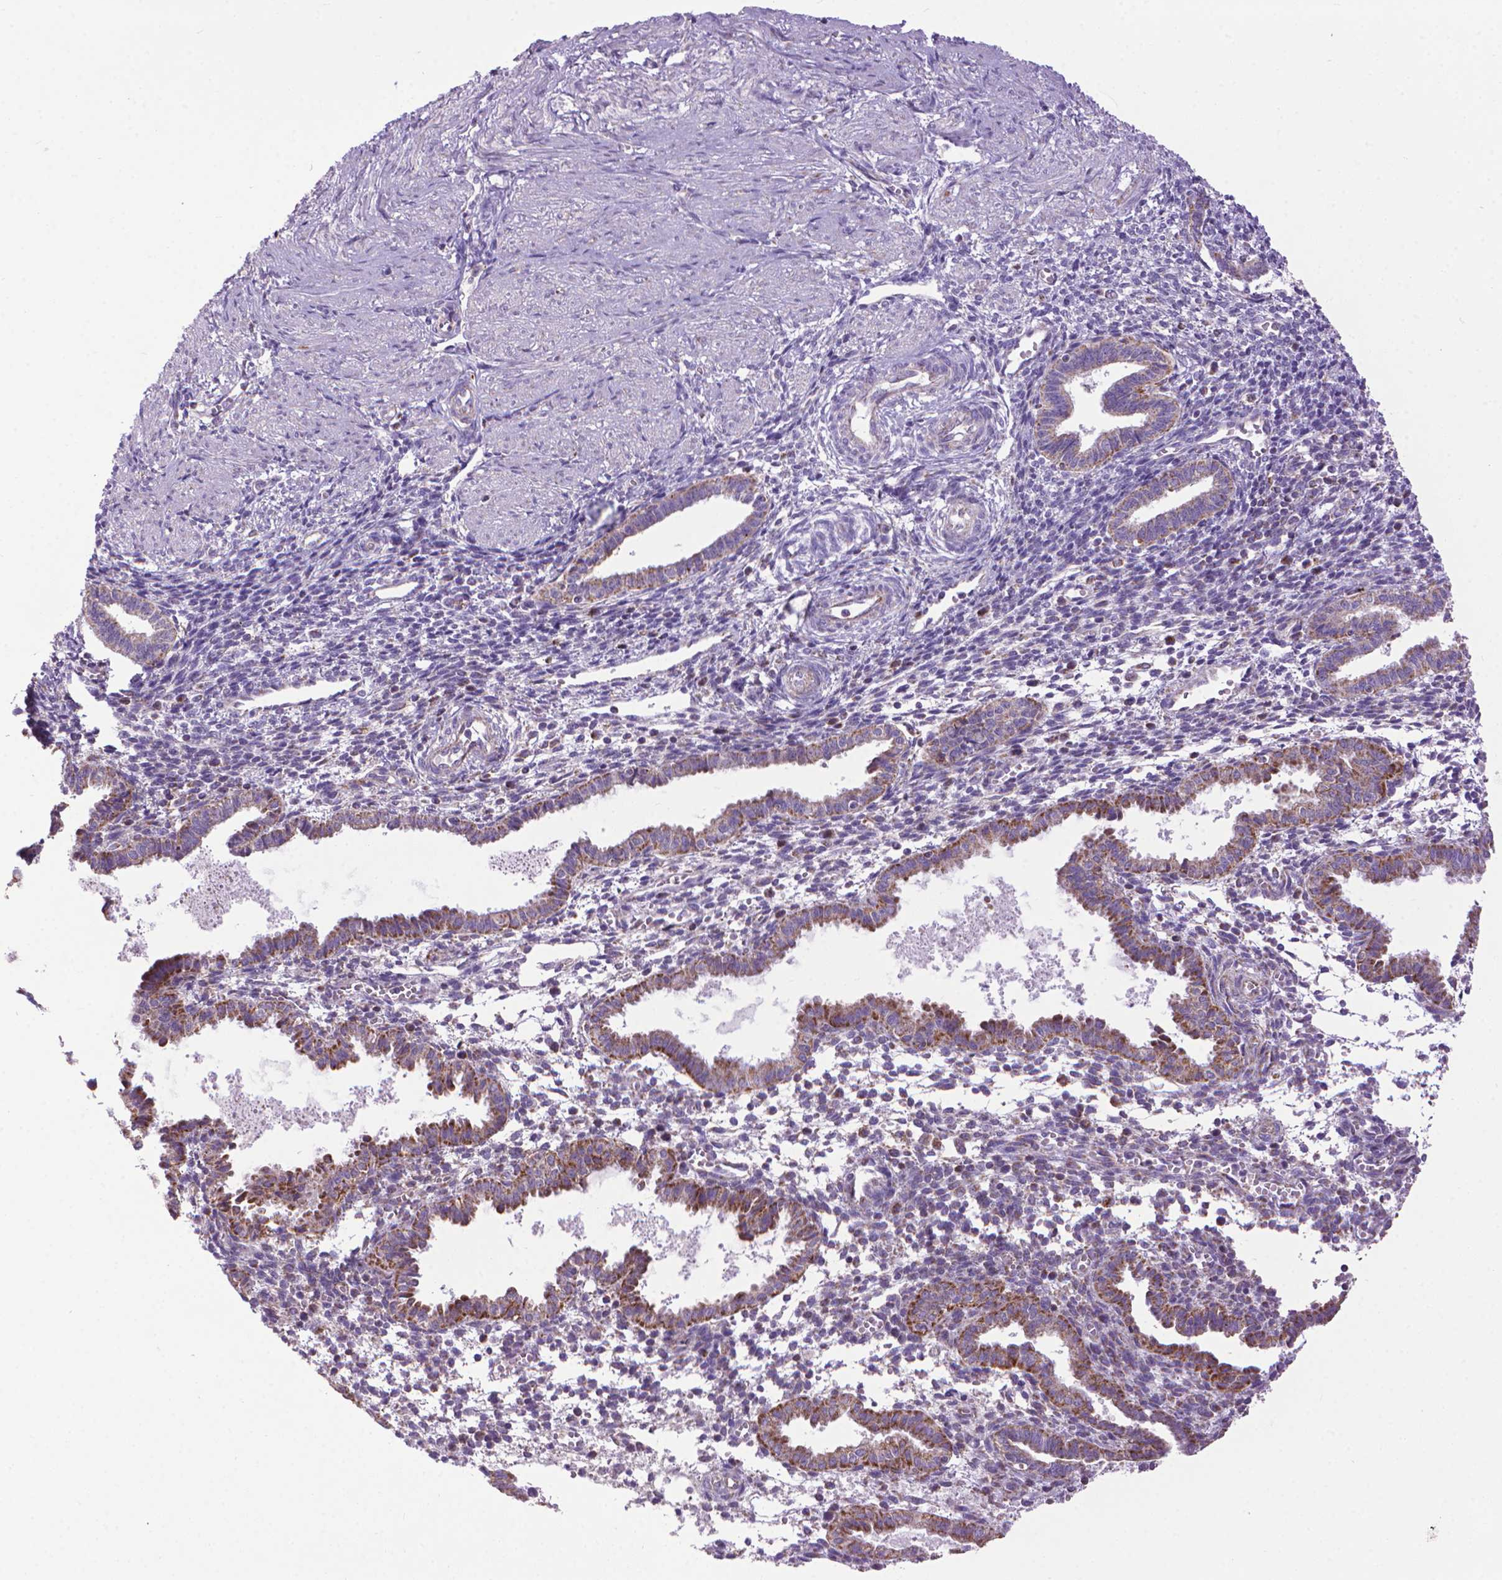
{"staining": {"intensity": "negative", "quantity": "none", "location": "none"}, "tissue": "endometrium", "cell_type": "Cells in endometrial stroma", "image_type": "normal", "snomed": [{"axis": "morphology", "description": "Normal tissue, NOS"}, {"axis": "topography", "description": "Endometrium"}], "caption": "Human endometrium stained for a protein using immunohistochemistry shows no expression in cells in endometrial stroma.", "gene": "VDAC1", "patient": {"sex": "female", "age": 37}}